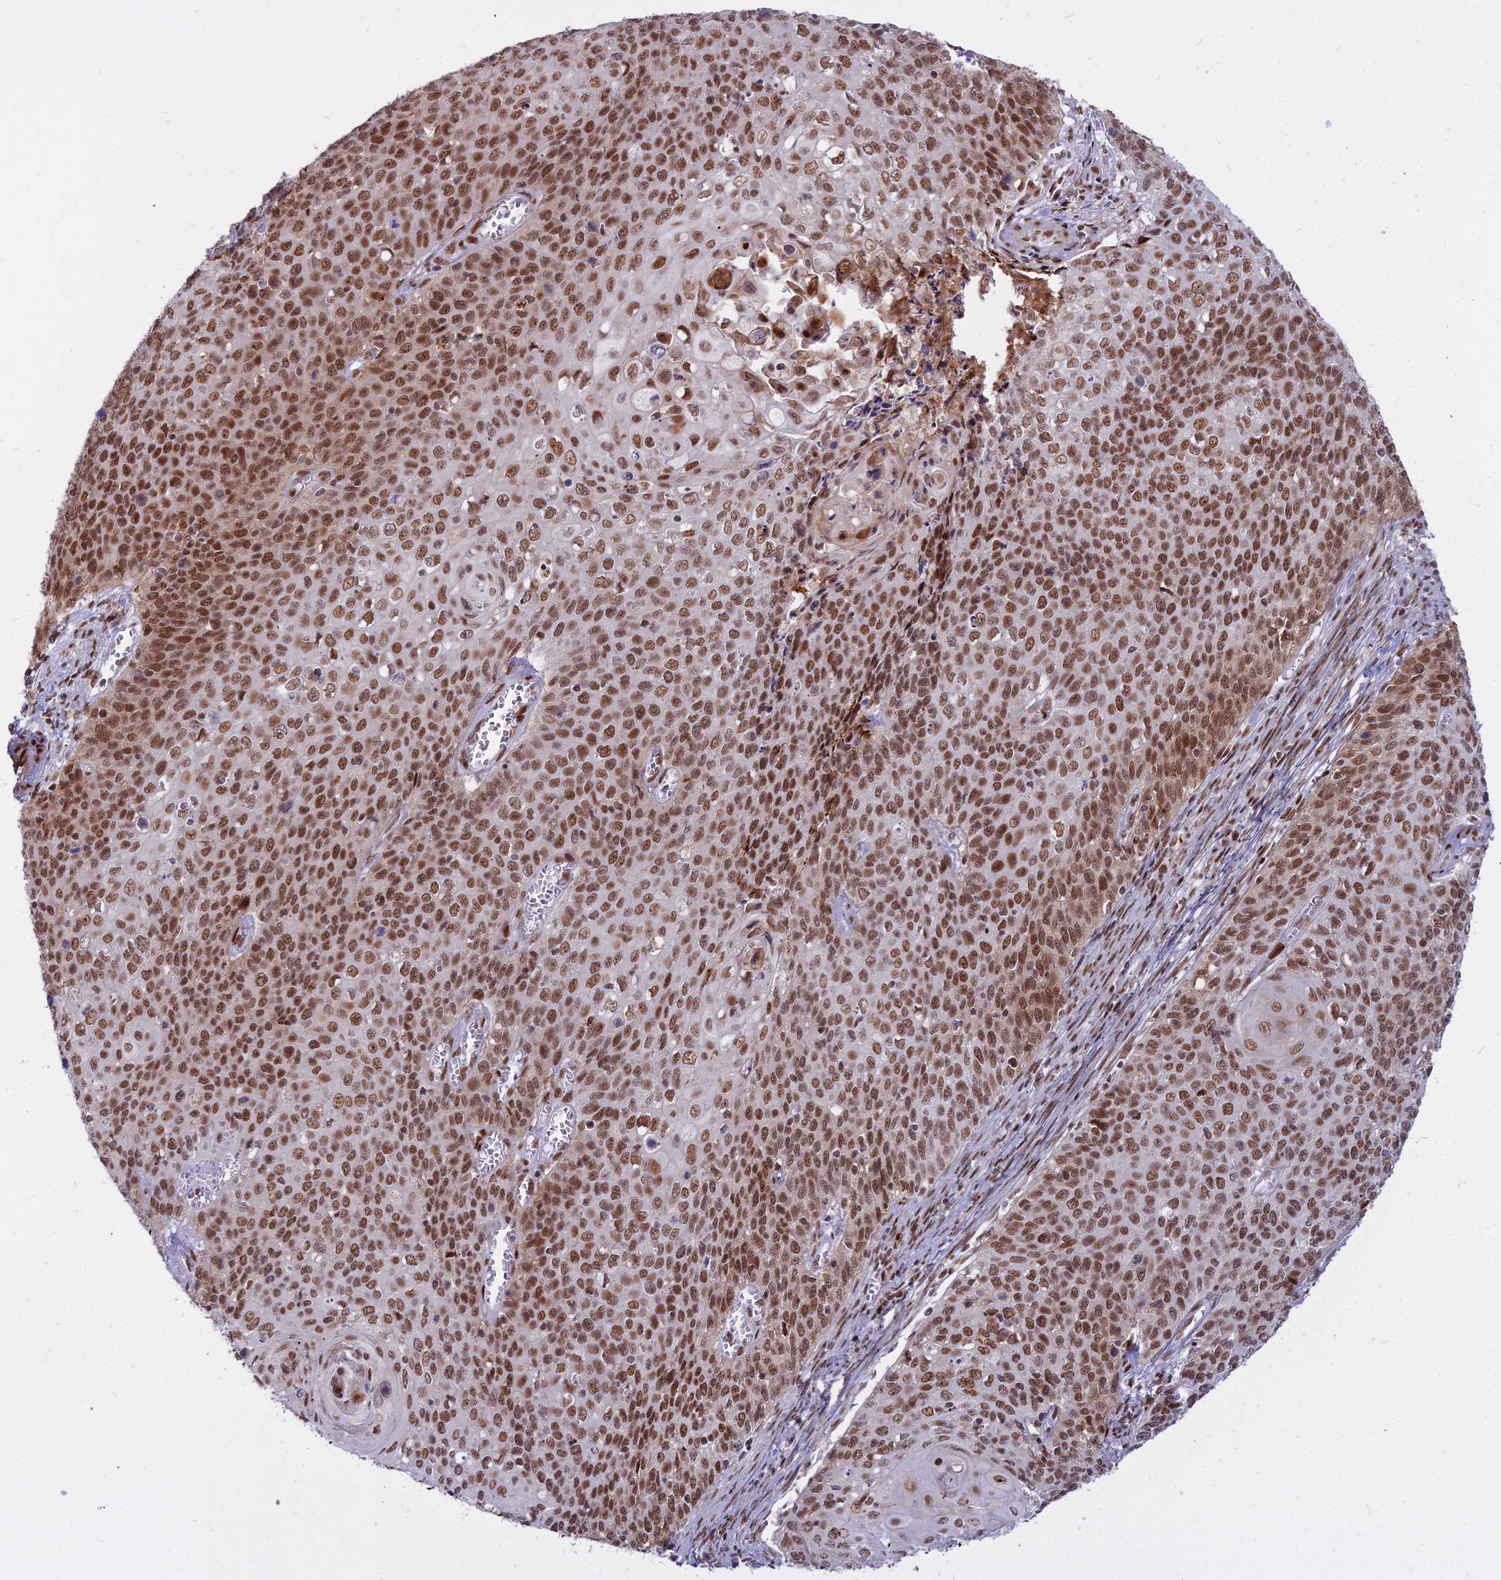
{"staining": {"intensity": "strong", "quantity": ">75%", "location": "nuclear"}, "tissue": "cervical cancer", "cell_type": "Tumor cells", "image_type": "cancer", "snomed": [{"axis": "morphology", "description": "Squamous cell carcinoma, NOS"}, {"axis": "topography", "description": "Cervix"}], "caption": "This photomicrograph exhibits cervical squamous cell carcinoma stained with immunohistochemistry (IHC) to label a protein in brown. The nuclear of tumor cells show strong positivity for the protein. Nuclei are counter-stained blue.", "gene": "ALG10", "patient": {"sex": "female", "age": 39}}